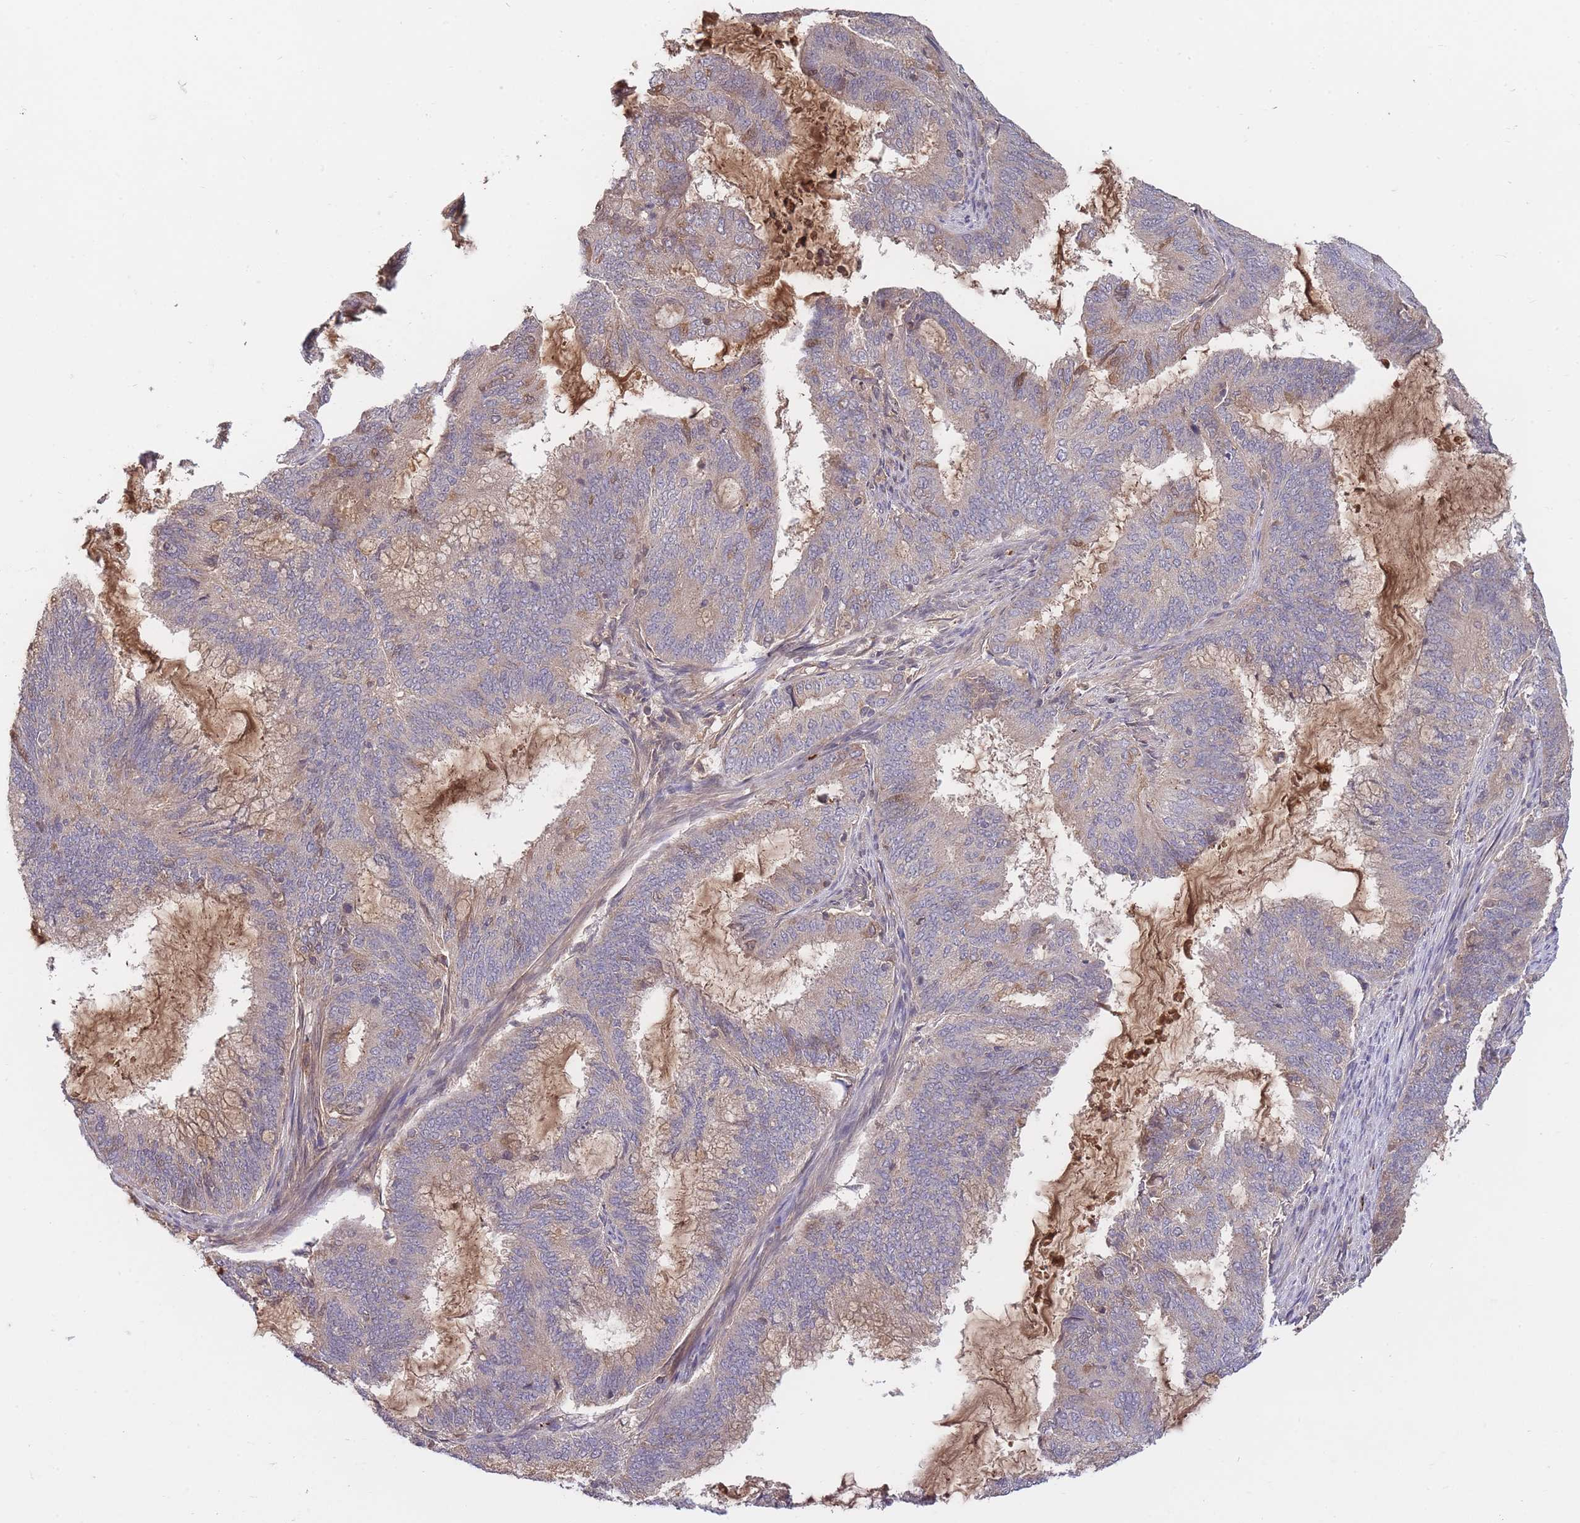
{"staining": {"intensity": "weak", "quantity": "<25%", "location": "cytoplasmic/membranous"}, "tissue": "endometrial cancer", "cell_type": "Tumor cells", "image_type": "cancer", "snomed": [{"axis": "morphology", "description": "Adenocarcinoma, NOS"}, {"axis": "topography", "description": "Endometrium"}], "caption": "Histopathology image shows no protein expression in tumor cells of endometrial cancer tissue.", "gene": "RALGDS", "patient": {"sex": "female", "age": 51}}